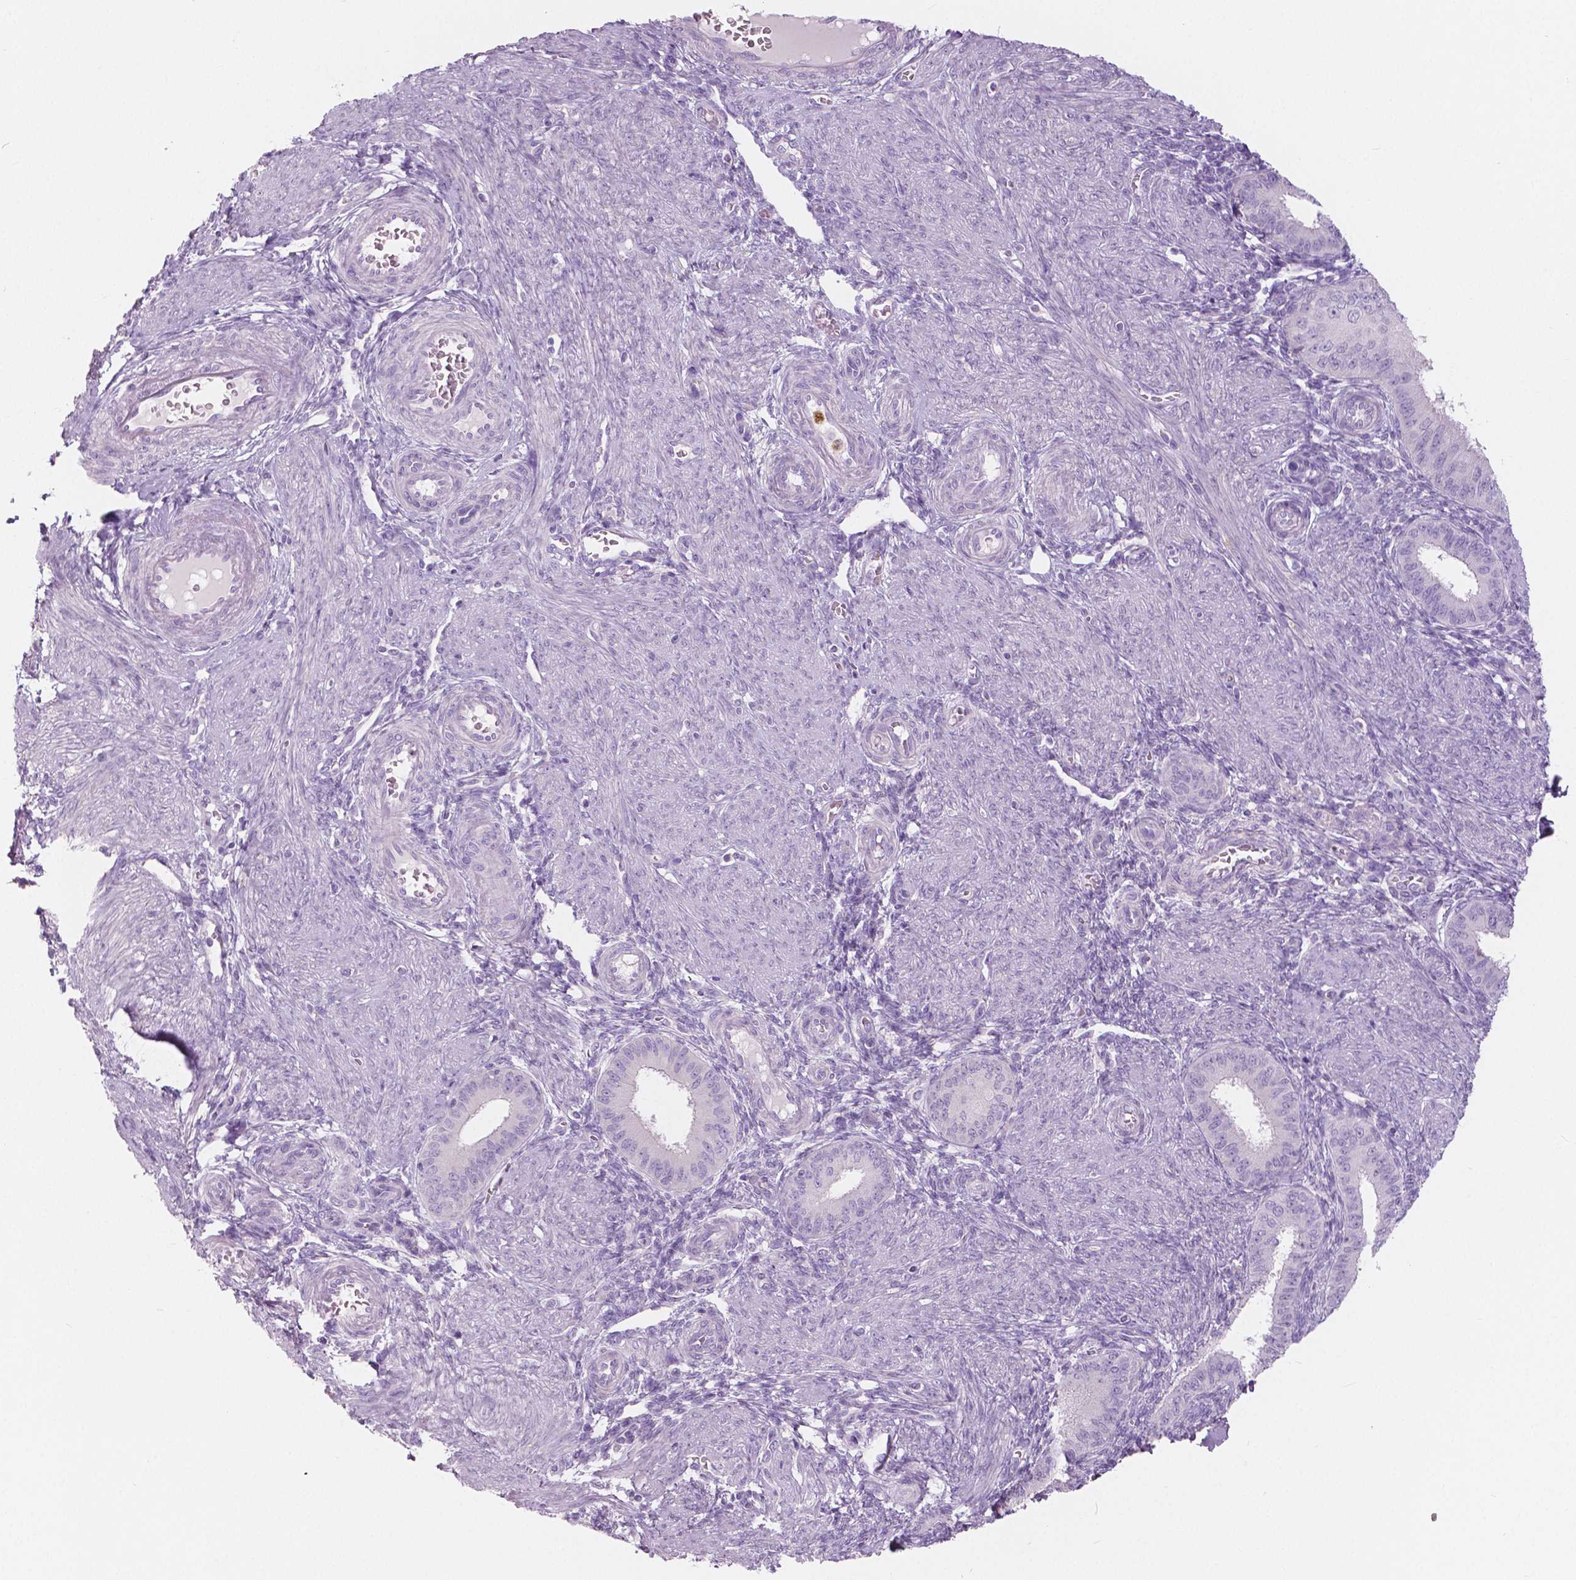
{"staining": {"intensity": "negative", "quantity": "none", "location": "none"}, "tissue": "endometrium", "cell_type": "Cells in endometrial stroma", "image_type": "normal", "snomed": [{"axis": "morphology", "description": "Normal tissue, NOS"}, {"axis": "topography", "description": "Endometrium"}], "caption": "Immunohistochemistry of normal endometrium shows no expression in cells in endometrial stroma.", "gene": "CXCR2", "patient": {"sex": "female", "age": 39}}